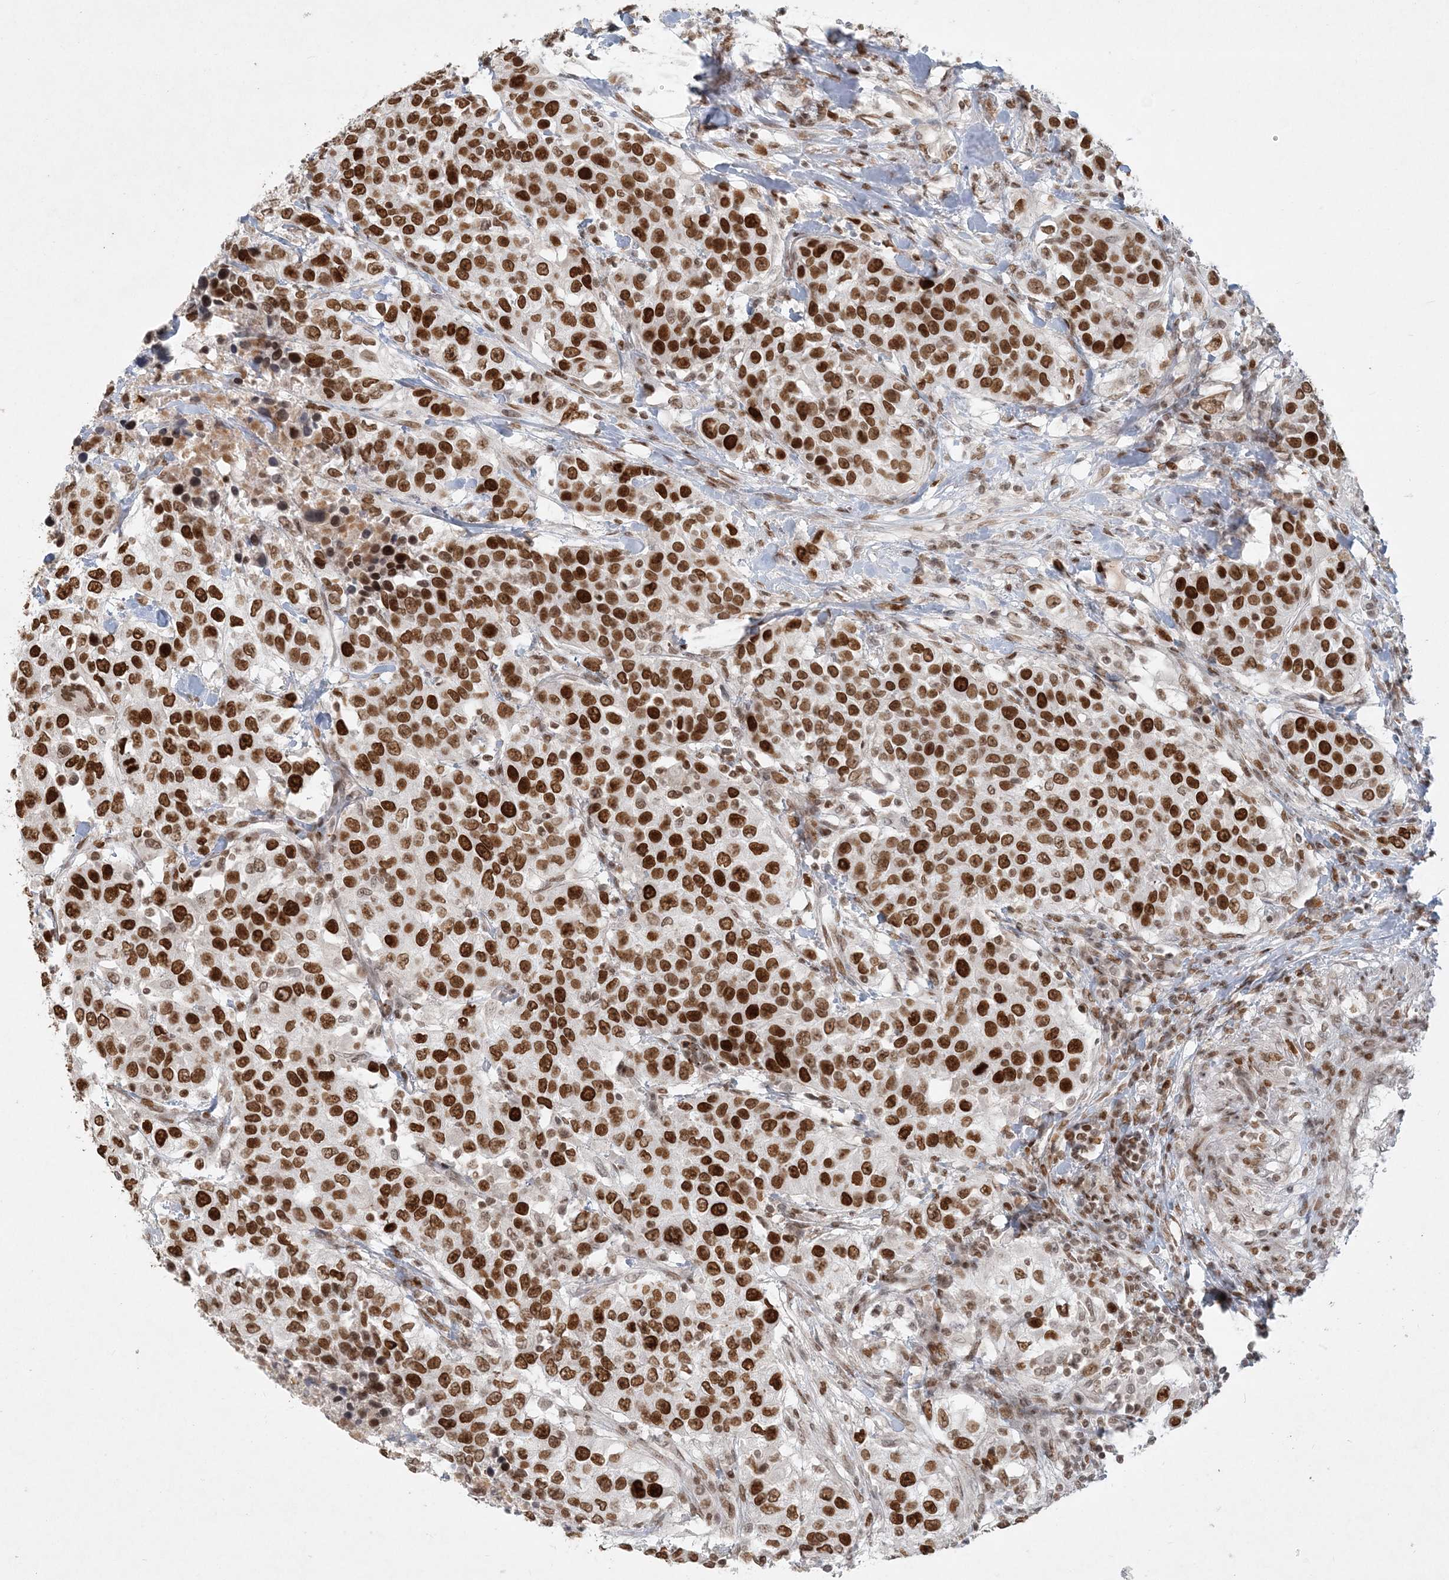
{"staining": {"intensity": "strong", "quantity": ">75%", "location": "nuclear"}, "tissue": "urothelial cancer", "cell_type": "Tumor cells", "image_type": "cancer", "snomed": [{"axis": "morphology", "description": "Urothelial carcinoma, High grade"}, {"axis": "topography", "description": "Urinary bladder"}], "caption": "Tumor cells demonstrate high levels of strong nuclear expression in about >75% of cells in urothelial cancer.", "gene": "BAZ1B", "patient": {"sex": "female", "age": 80}}